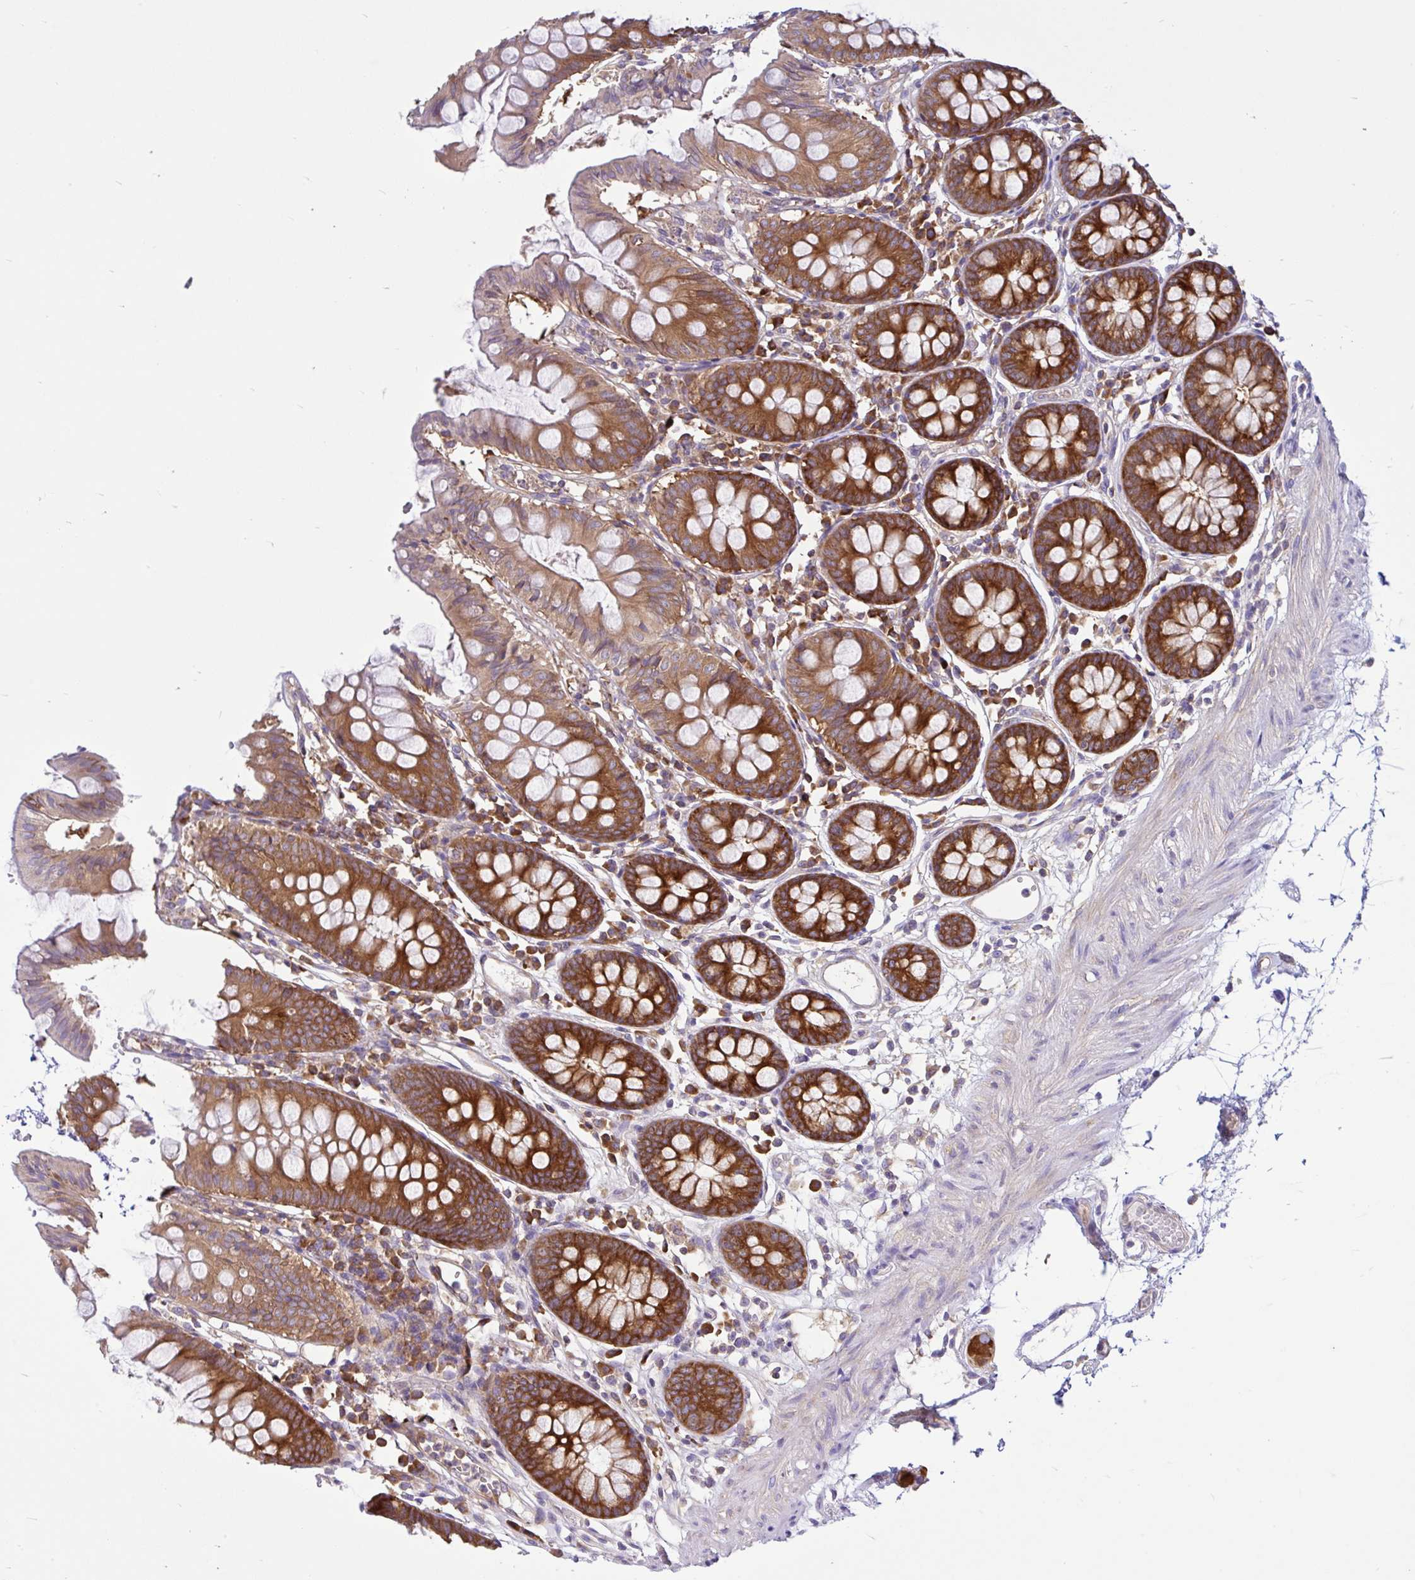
{"staining": {"intensity": "negative", "quantity": "none", "location": "none"}, "tissue": "colon", "cell_type": "Endothelial cells", "image_type": "normal", "snomed": [{"axis": "morphology", "description": "Normal tissue, NOS"}, {"axis": "topography", "description": "Colon"}], "caption": "Endothelial cells show no significant protein staining in unremarkable colon. The staining was performed using DAB (3,3'-diaminobenzidine) to visualize the protein expression in brown, while the nuclei were stained in blue with hematoxylin (Magnification: 20x).", "gene": "LARS1", "patient": {"sex": "female", "age": 84}}